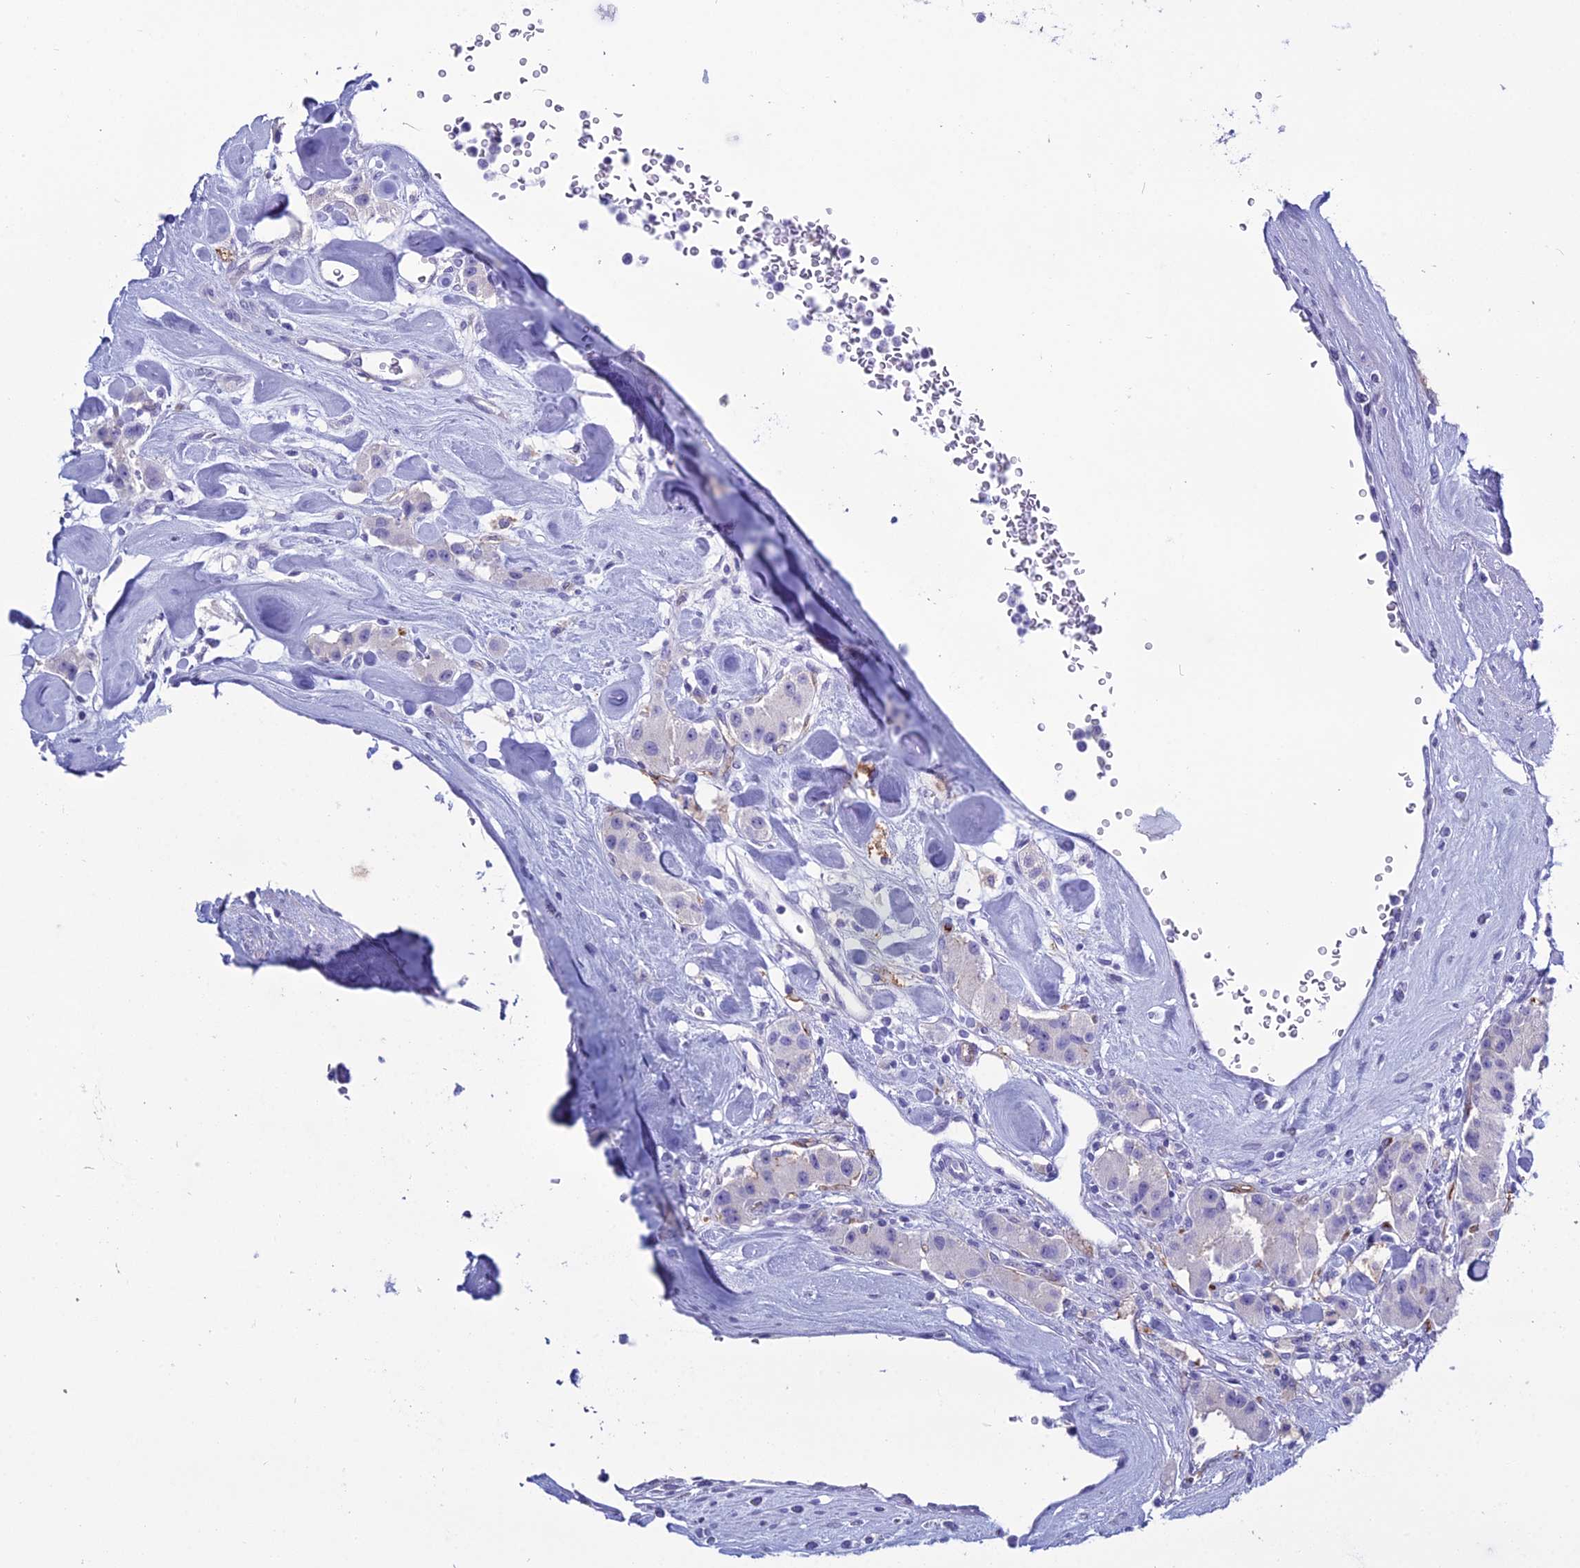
{"staining": {"intensity": "negative", "quantity": "none", "location": "none"}, "tissue": "carcinoid", "cell_type": "Tumor cells", "image_type": "cancer", "snomed": [{"axis": "morphology", "description": "Carcinoid, malignant, NOS"}, {"axis": "topography", "description": "Pancreas"}], "caption": "This is an IHC photomicrograph of human carcinoid. There is no staining in tumor cells.", "gene": "ACE", "patient": {"sex": "male", "age": 41}}